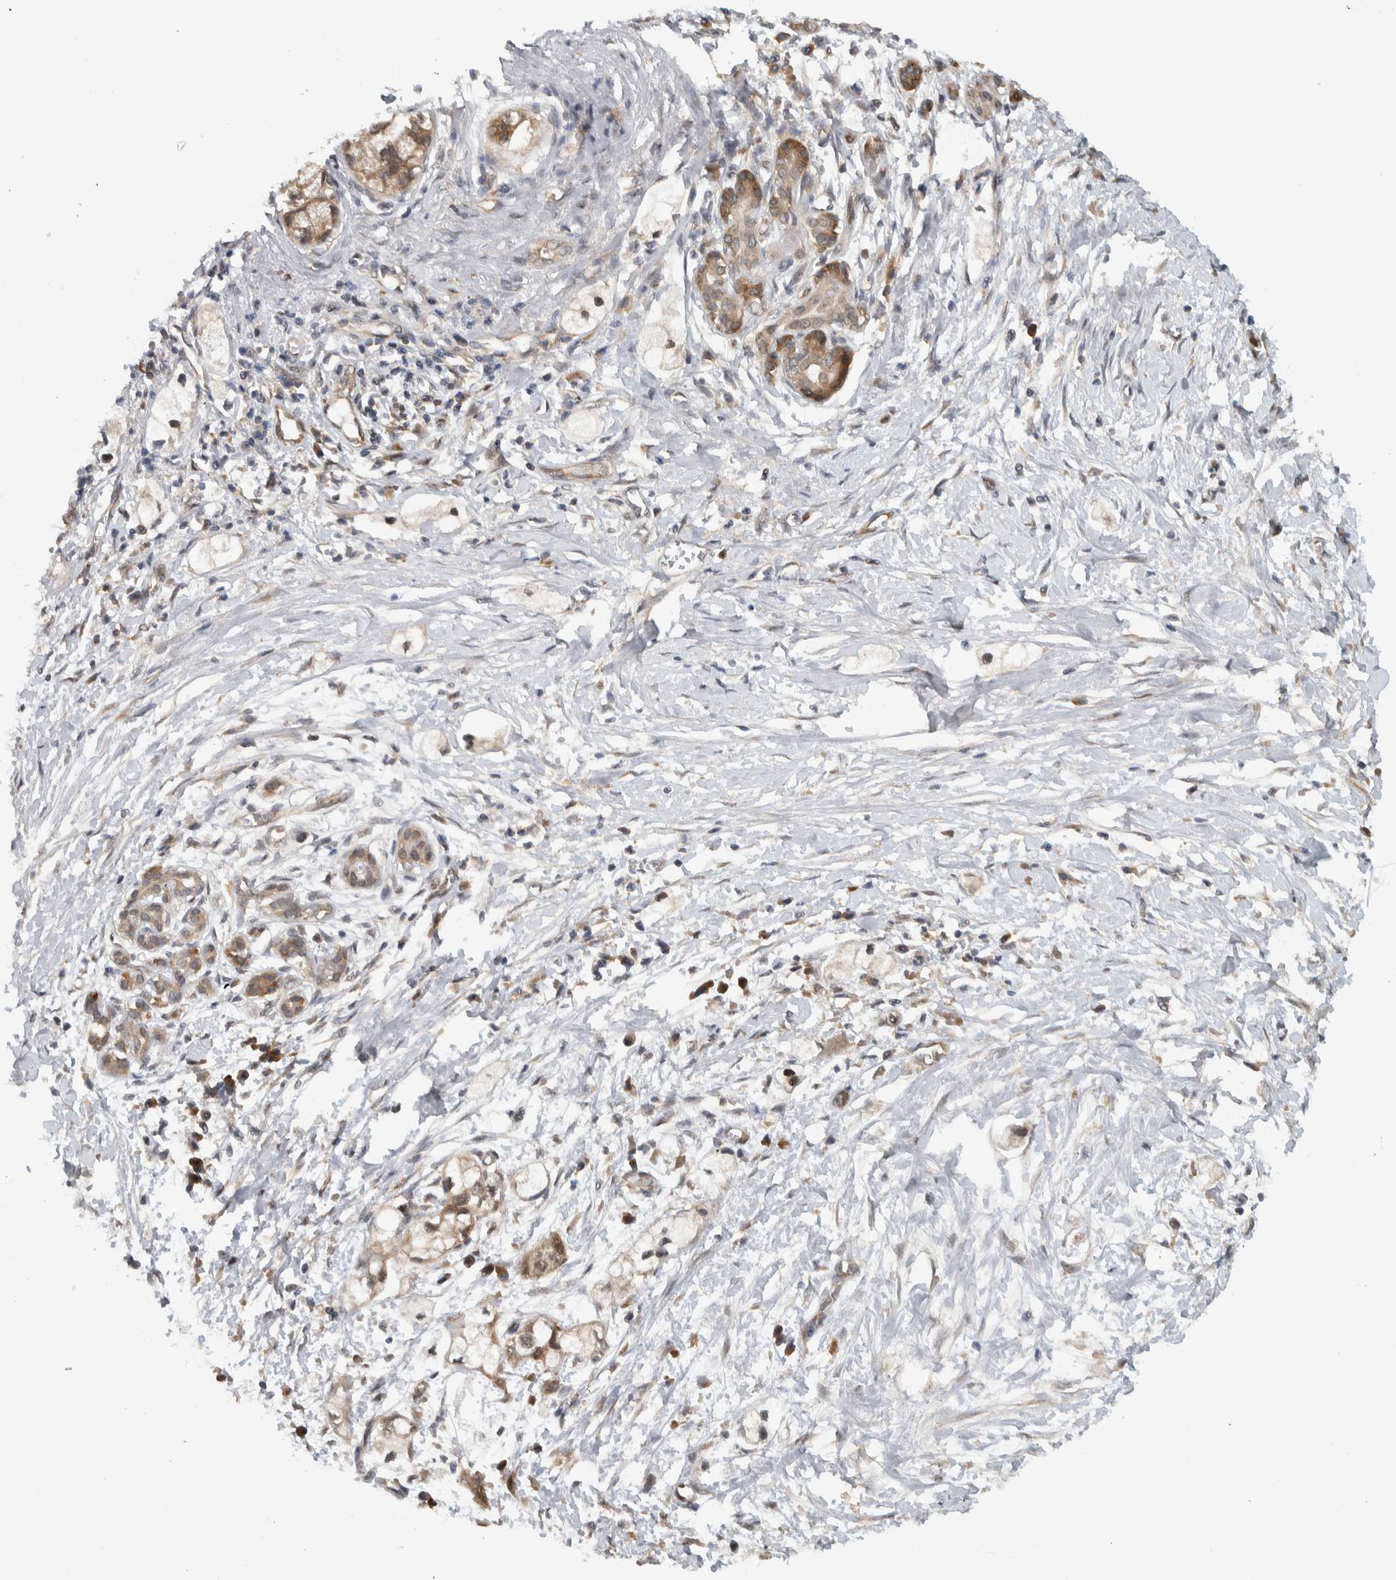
{"staining": {"intensity": "moderate", "quantity": "25%-75%", "location": "cytoplasmic/membranous"}, "tissue": "pancreatic cancer", "cell_type": "Tumor cells", "image_type": "cancer", "snomed": [{"axis": "morphology", "description": "Adenocarcinoma, NOS"}, {"axis": "topography", "description": "Pancreas"}], "caption": "Pancreatic cancer (adenocarcinoma) stained with immunohistochemistry exhibits moderate cytoplasmic/membranous staining in approximately 25%-75% of tumor cells.", "gene": "CCDC43", "patient": {"sex": "male", "age": 74}}